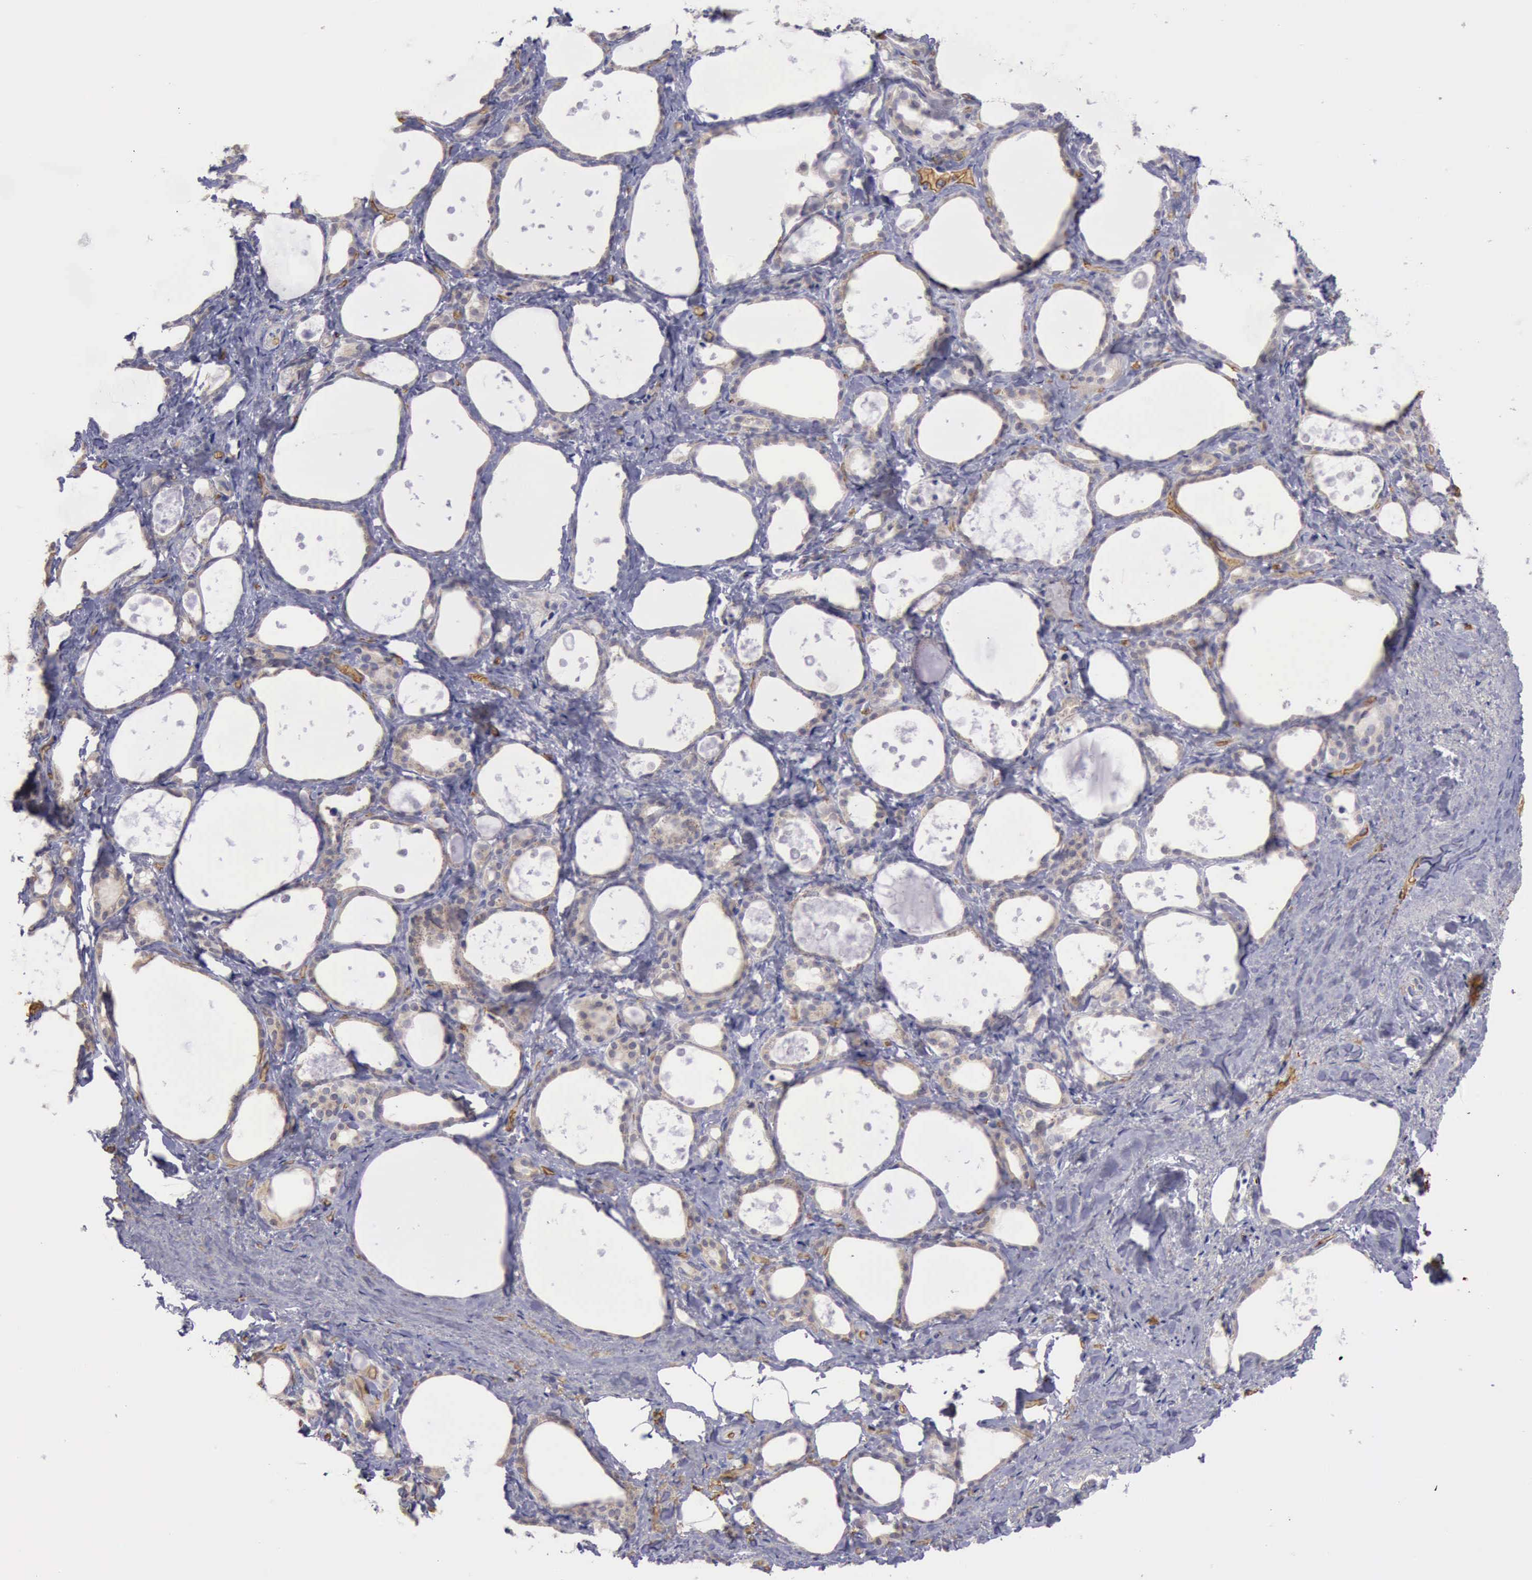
{"staining": {"intensity": "weak", "quantity": ">75%", "location": "cytoplasmic/membranous"}, "tissue": "thyroid gland", "cell_type": "Glandular cells", "image_type": "normal", "snomed": [{"axis": "morphology", "description": "Normal tissue, NOS"}, {"axis": "topography", "description": "Thyroid gland"}], "caption": "Thyroid gland stained with DAB (3,3'-diaminobenzidine) immunohistochemistry (IHC) shows low levels of weak cytoplasmic/membranous staining in approximately >75% of glandular cells. Nuclei are stained in blue.", "gene": "CEP128", "patient": {"sex": "female", "age": 75}}